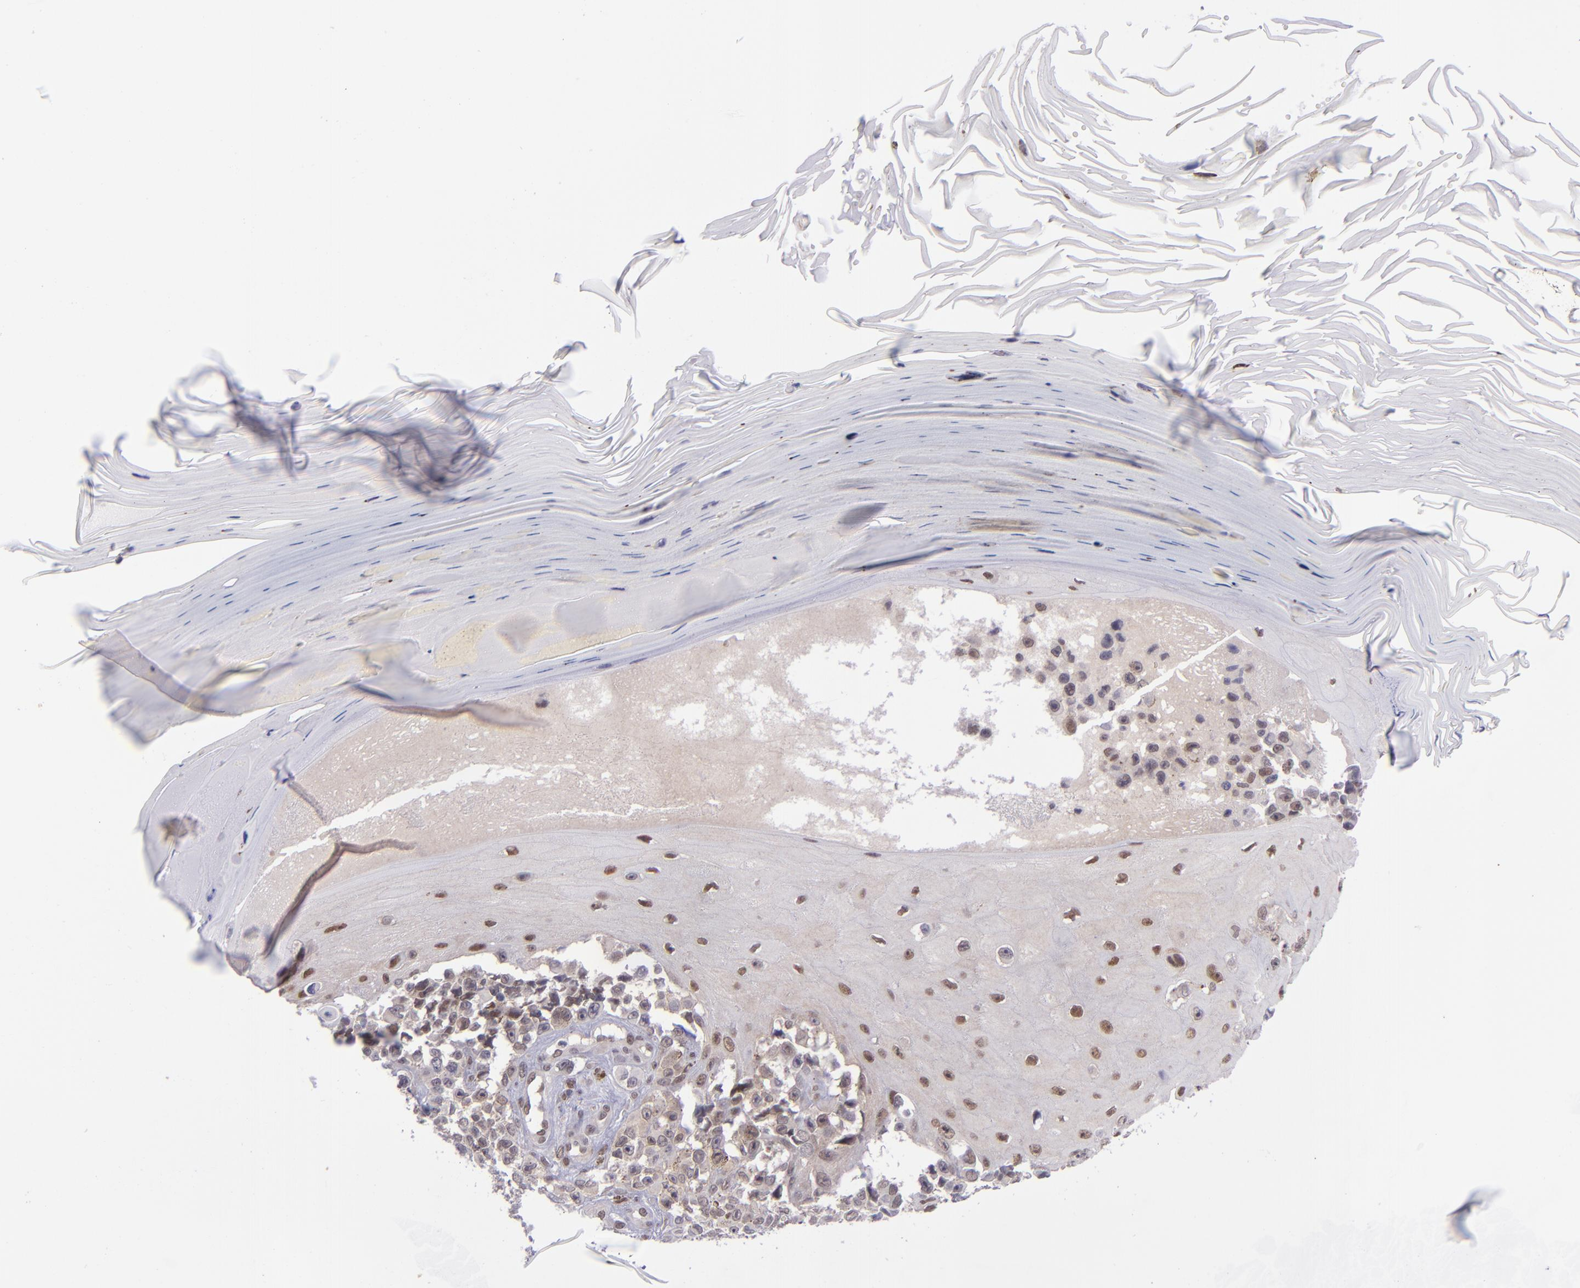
{"staining": {"intensity": "weak", "quantity": ">75%", "location": "cytoplasmic/membranous,nuclear"}, "tissue": "melanoma", "cell_type": "Tumor cells", "image_type": "cancer", "snomed": [{"axis": "morphology", "description": "Malignant melanoma, NOS"}, {"axis": "topography", "description": "Skin"}], "caption": "Melanoma was stained to show a protein in brown. There is low levels of weak cytoplasmic/membranous and nuclear expression in about >75% of tumor cells.", "gene": "BAG1", "patient": {"sex": "female", "age": 82}}